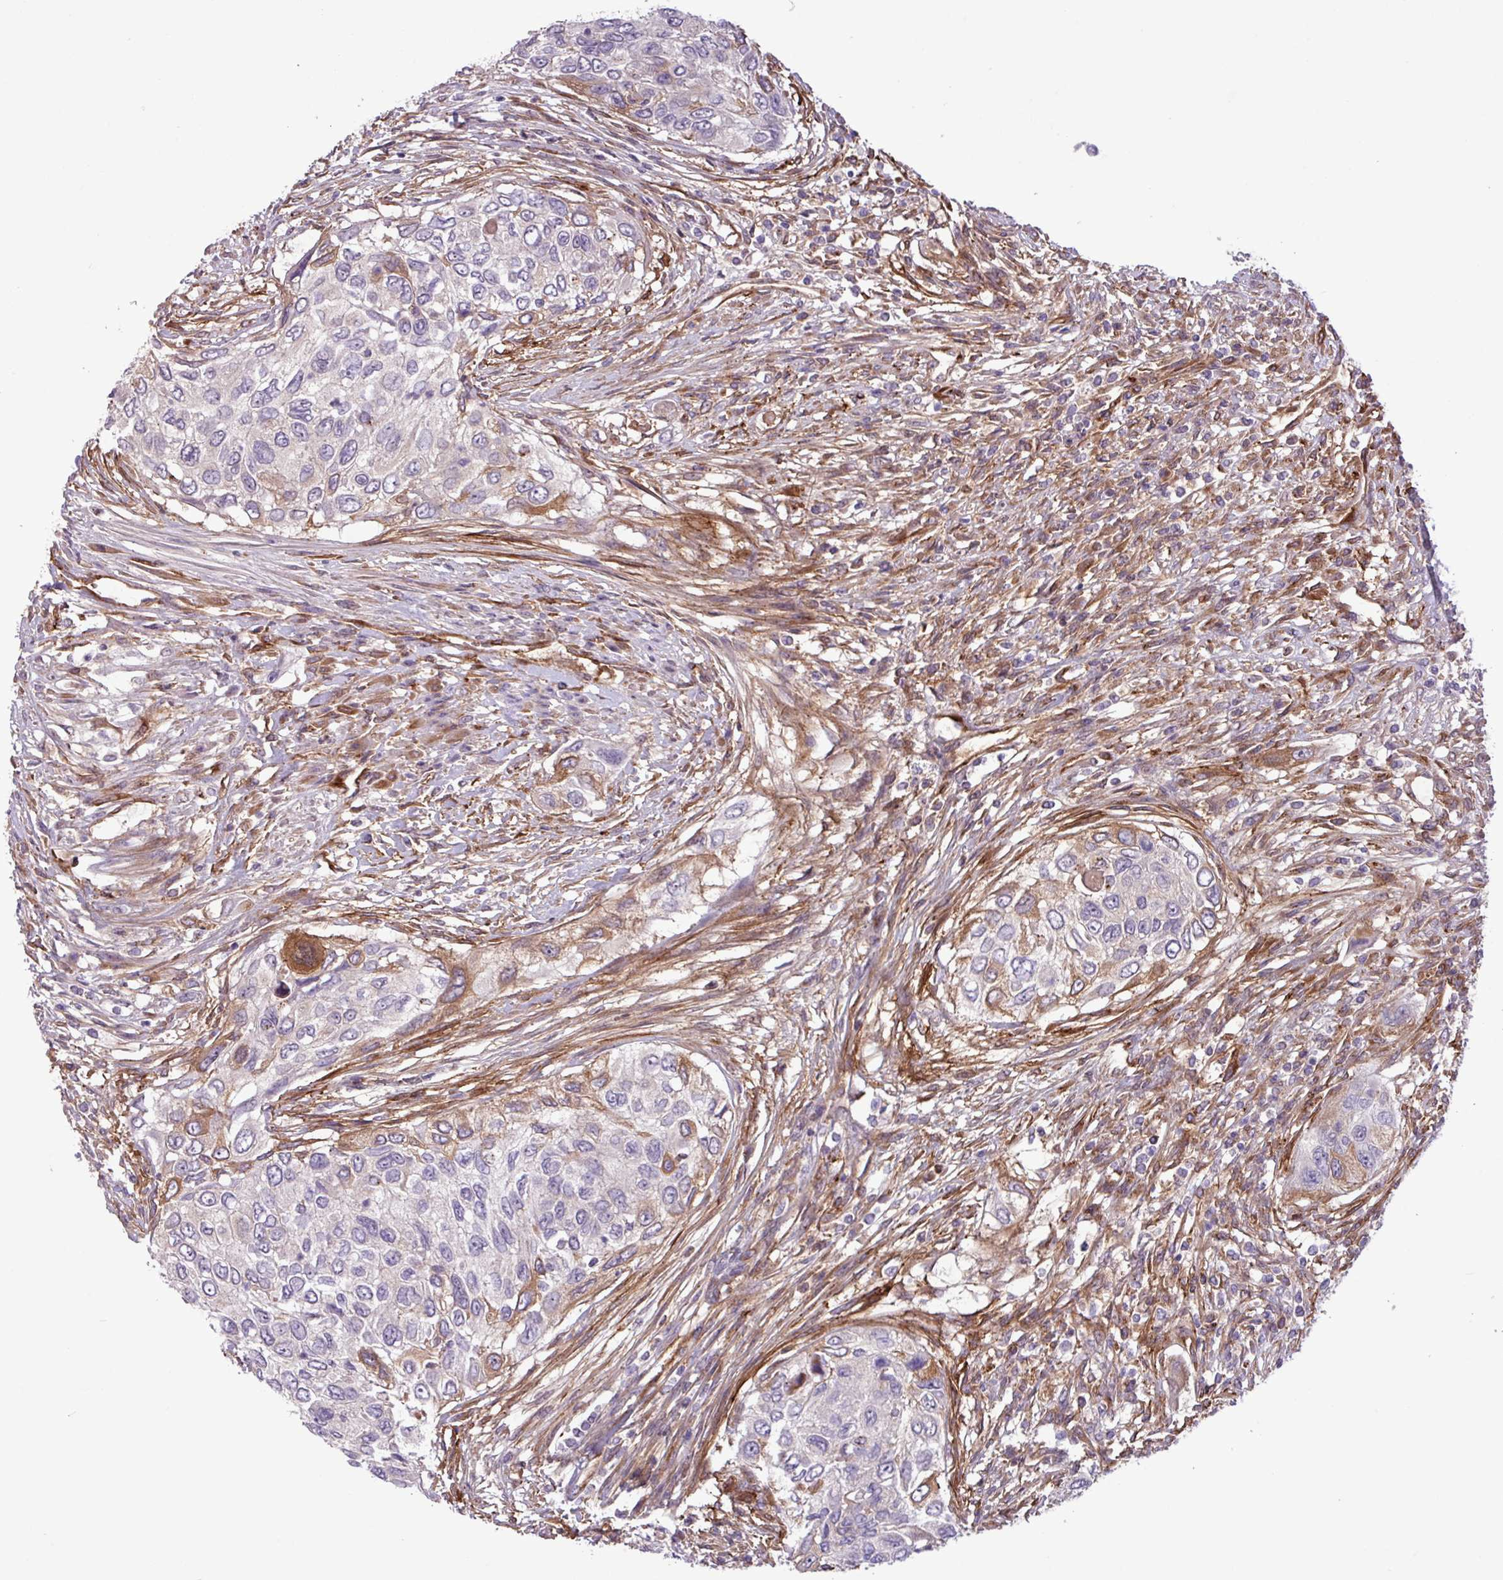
{"staining": {"intensity": "negative", "quantity": "none", "location": "none"}, "tissue": "urothelial cancer", "cell_type": "Tumor cells", "image_type": "cancer", "snomed": [{"axis": "morphology", "description": "Urothelial carcinoma, High grade"}, {"axis": "topography", "description": "Urinary bladder"}], "caption": "Immunohistochemistry (IHC) of urothelial cancer exhibits no positivity in tumor cells.", "gene": "CD248", "patient": {"sex": "female", "age": 60}}